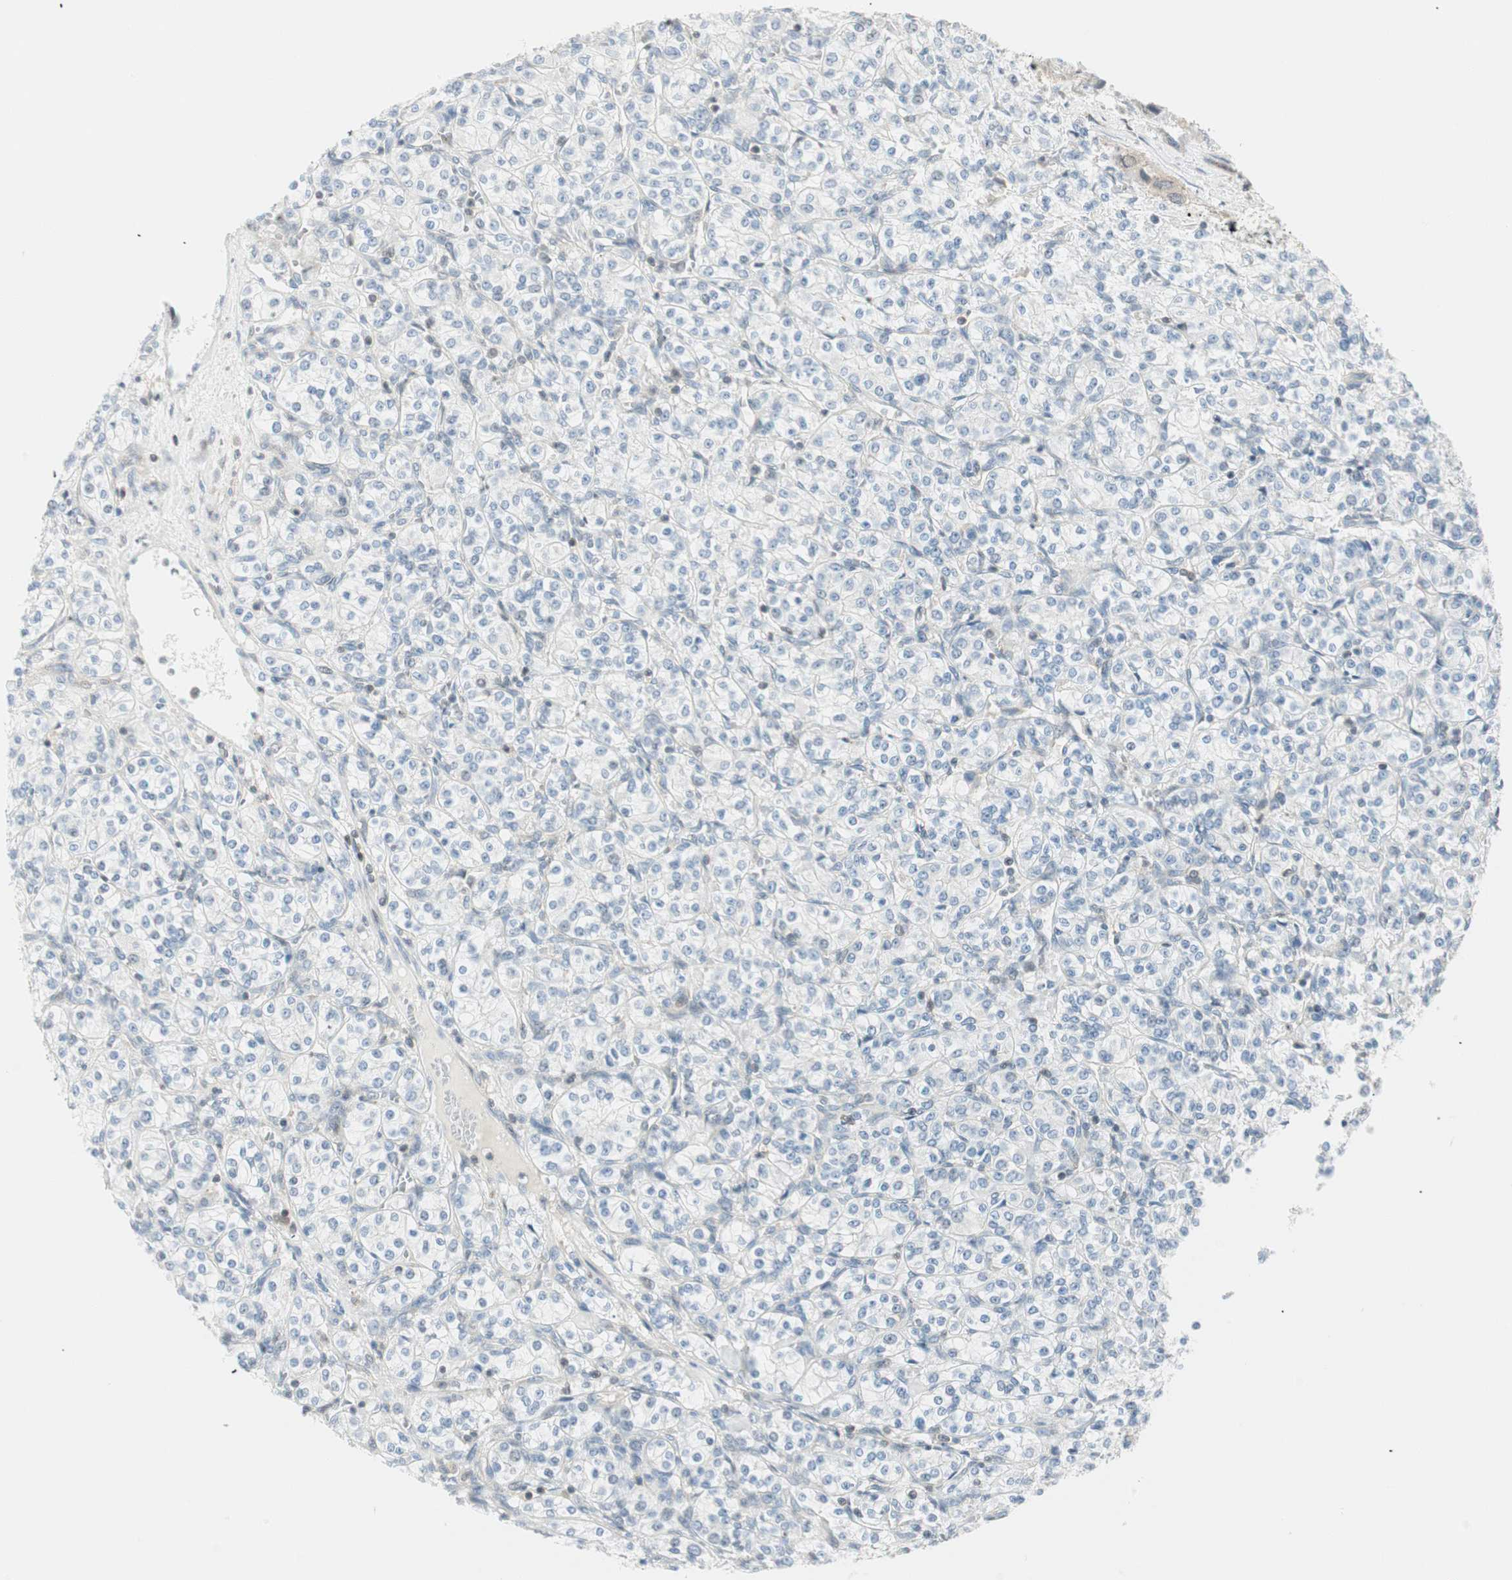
{"staining": {"intensity": "negative", "quantity": "none", "location": "none"}, "tissue": "renal cancer", "cell_type": "Tumor cells", "image_type": "cancer", "snomed": [{"axis": "morphology", "description": "Adenocarcinoma, NOS"}, {"axis": "topography", "description": "Kidney"}], "caption": "Protein analysis of adenocarcinoma (renal) exhibits no significant expression in tumor cells.", "gene": "PPP1CA", "patient": {"sex": "male", "age": 77}}